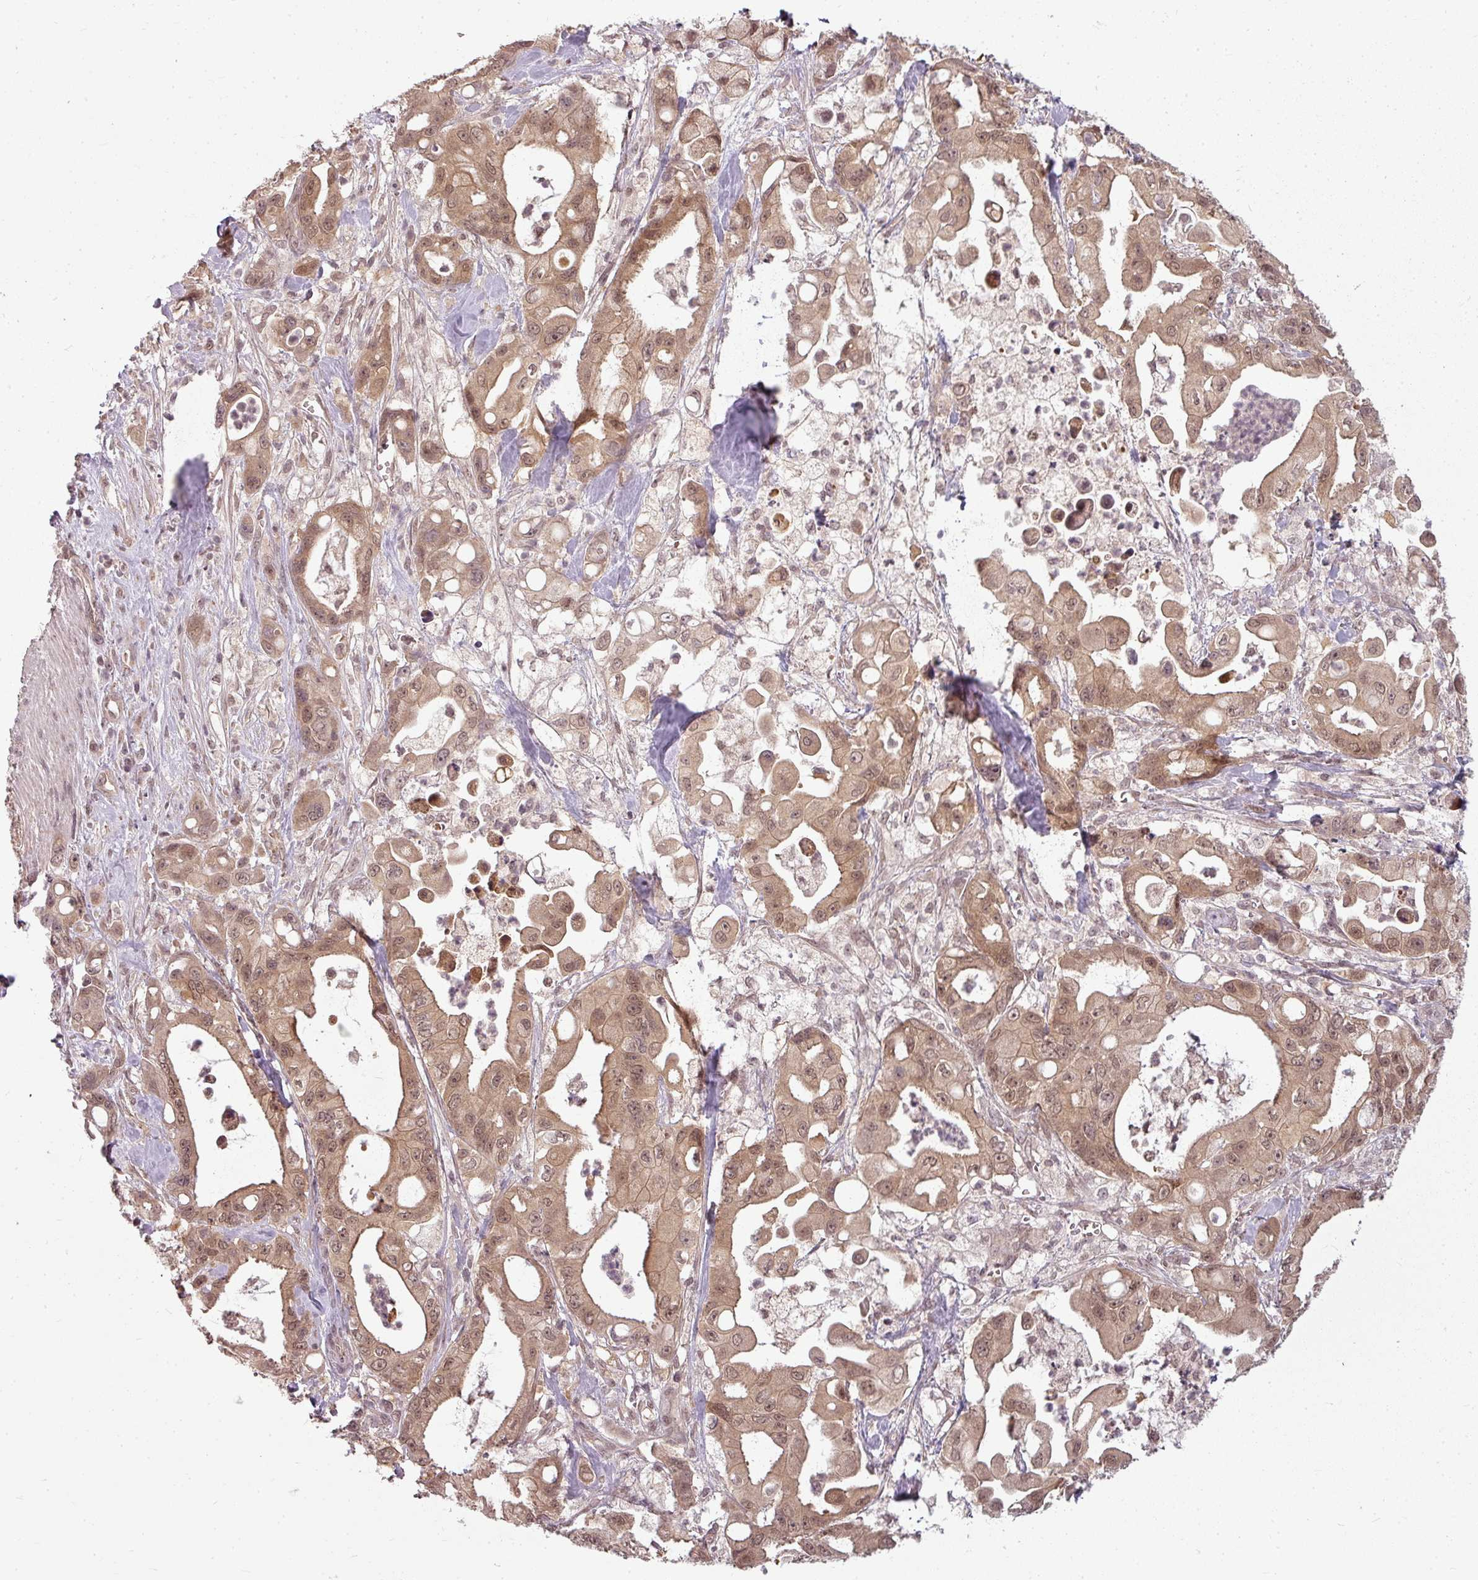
{"staining": {"intensity": "moderate", "quantity": ">75%", "location": "cytoplasmic/membranous,nuclear"}, "tissue": "pancreatic cancer", "cell_type": "Tumor cells", "image_type": "cancer", "snomed": [{"axis": "morphology", "description": "Adenocarcinoma, NOS"}, {"axis": "topography", "description": "Pancreas"}], "caption": "Brown immunohistochemical staining in human adenocarcinoma (pancreatic) demonstrates moderate cytoplasmic/membranous and nuclear positivity in about >75% of tumor cells.", "gene": "CLIC1", "patient": {"sex": "male", "age": 68}}